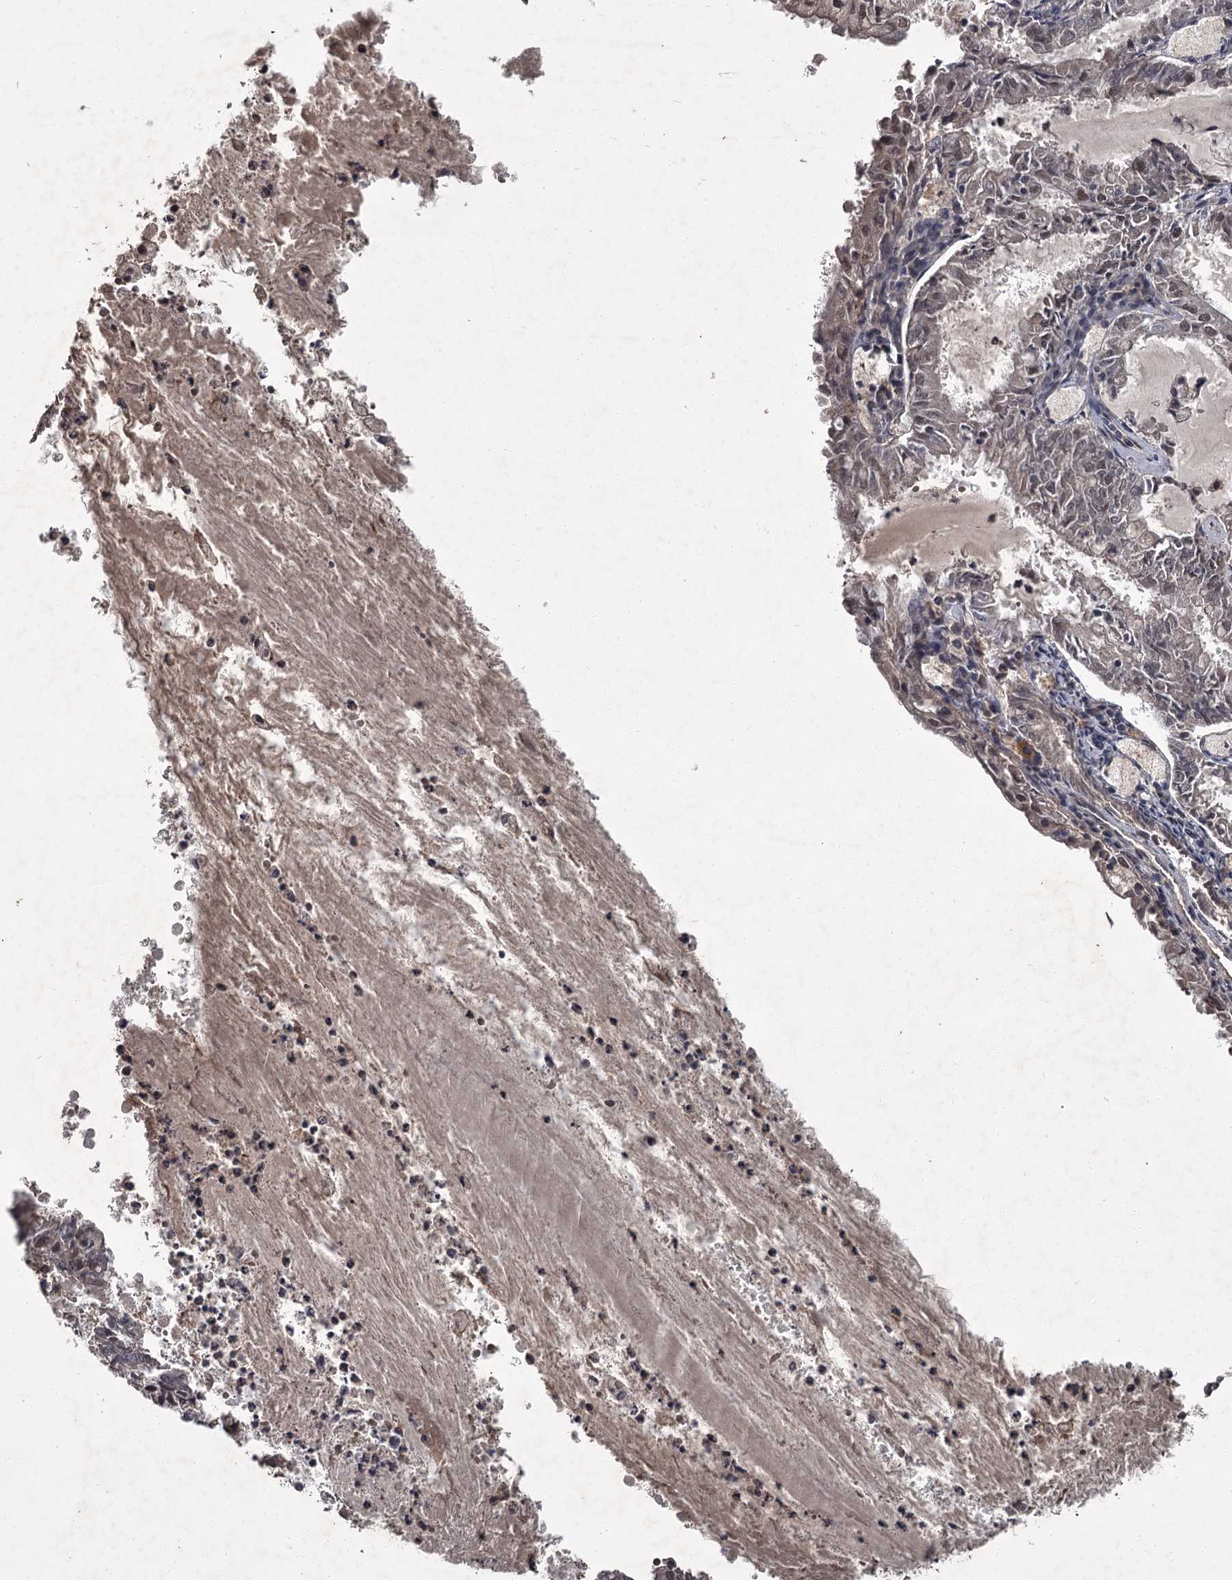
{"staining": {"intensity": "weak", "quantity": ">75%", "location": "nuclear"}, "tissue": "endometrial cancer", "cell_type": "Tumor cells", "image_type": "cancer", "snomed": [{"axis": "morphology", "description": "Adenocarcinoma, NOS"}, {"axis": "topography", "description": "Endometrium"}], "caption": "Immunohistochemical staining of human endometrial adenocarcinoma reveals weak nuclear protein expression in about >75% of tumor cells.", "gene": "FLVCR2", "patient": {"sex": "female", "age": 57}}